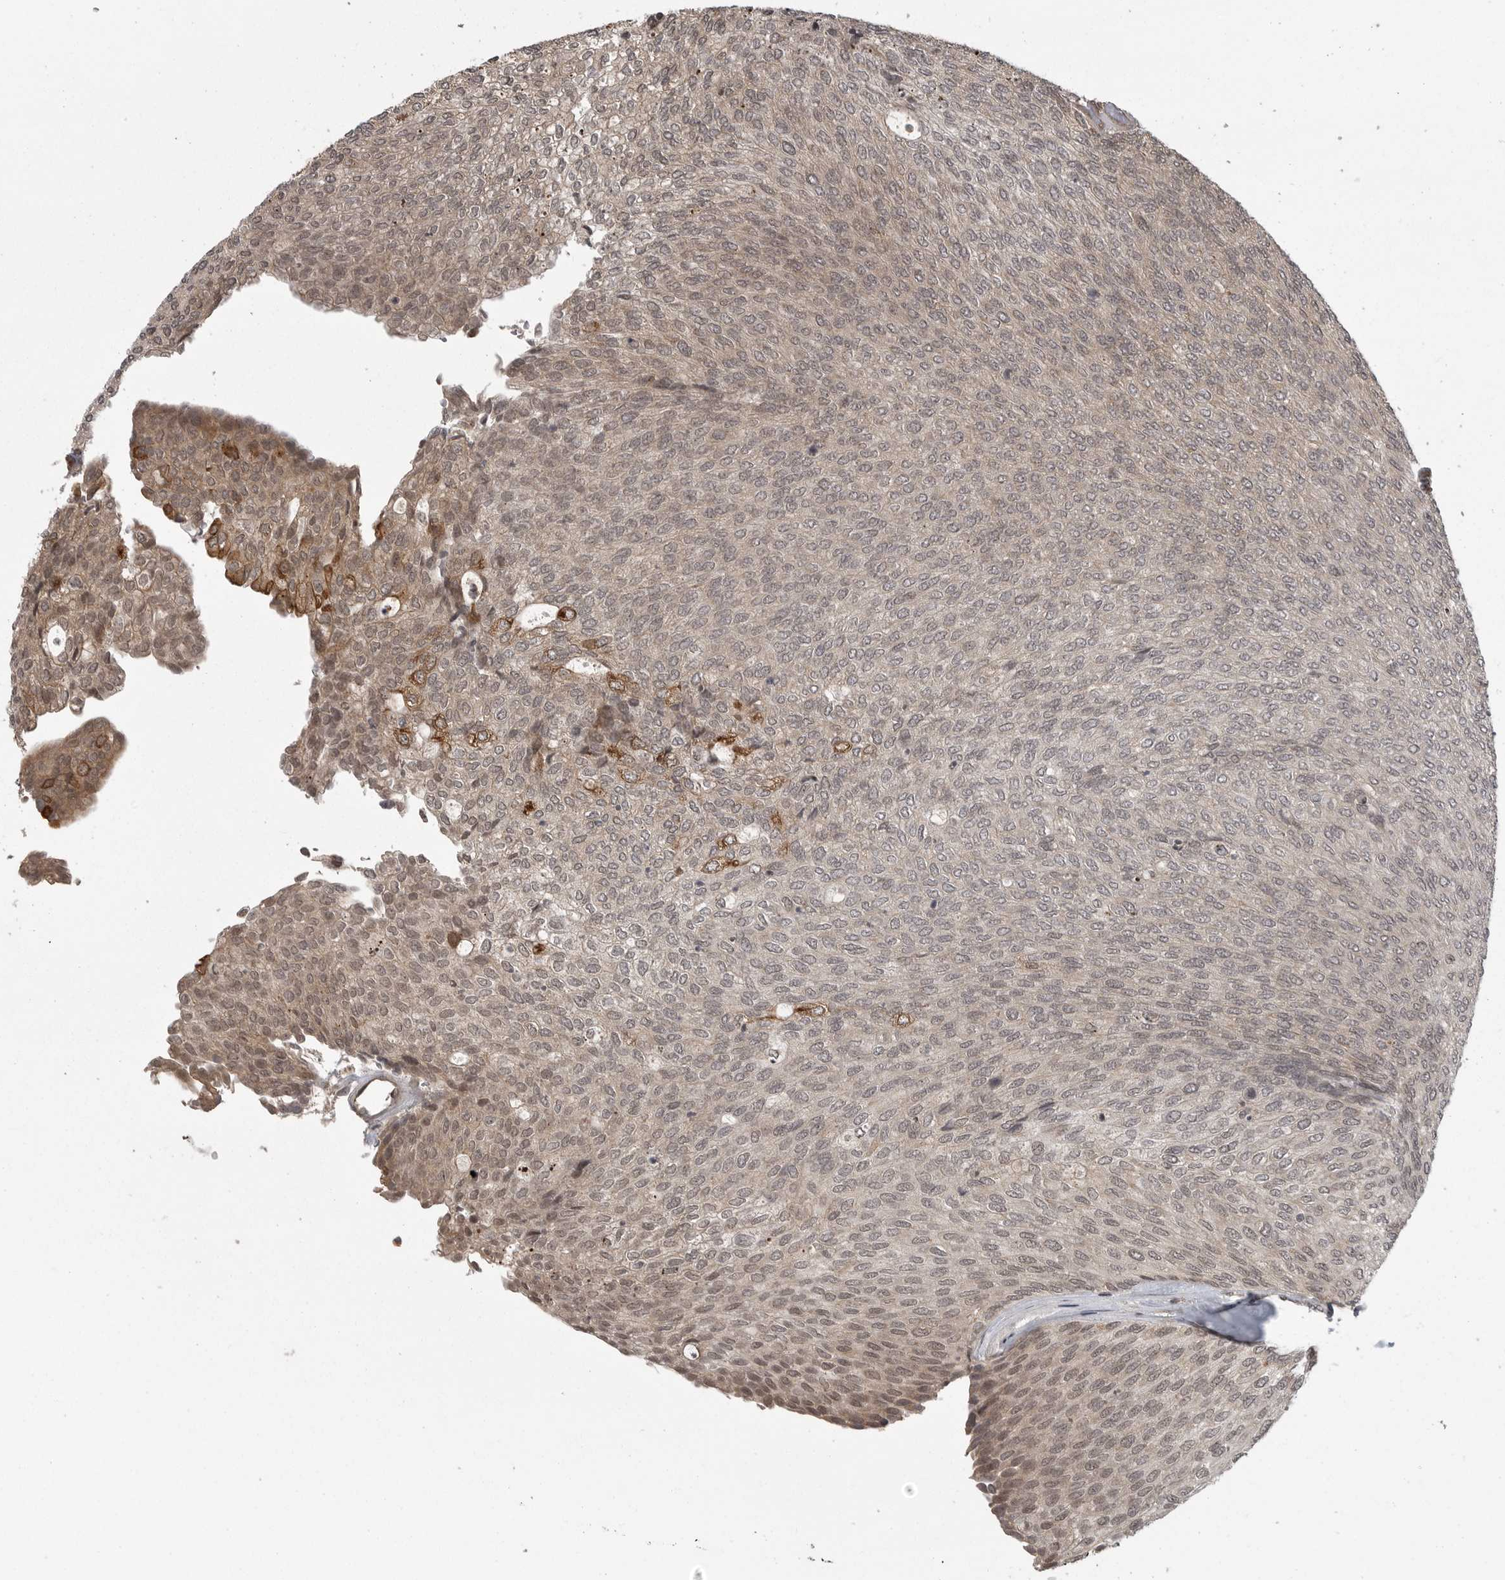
{"staining": {"intensity": "moderate", "quantity": "25%-75%", "location": "cytoplasmic/membranous,nuclear"}, "tissue": "urothelial cancer", "cell_type": "Tumor cells", "image_type": "cancer", "snomed": [{"axis": "morphology", "description": "Urothelial carcinoma, Low grade"}, {"axis": "topography", "description": "Urinary bladder"}], "caption": "Protein expression analysis of urothelial carcinoma (low-grade) exhibits moderate cytoplasmic/membranous and nuclear staining in approximately 25%-75% of tumor cells.", "gene": "DNAJC8", "patient": {"sex": "female", "age": 79}}